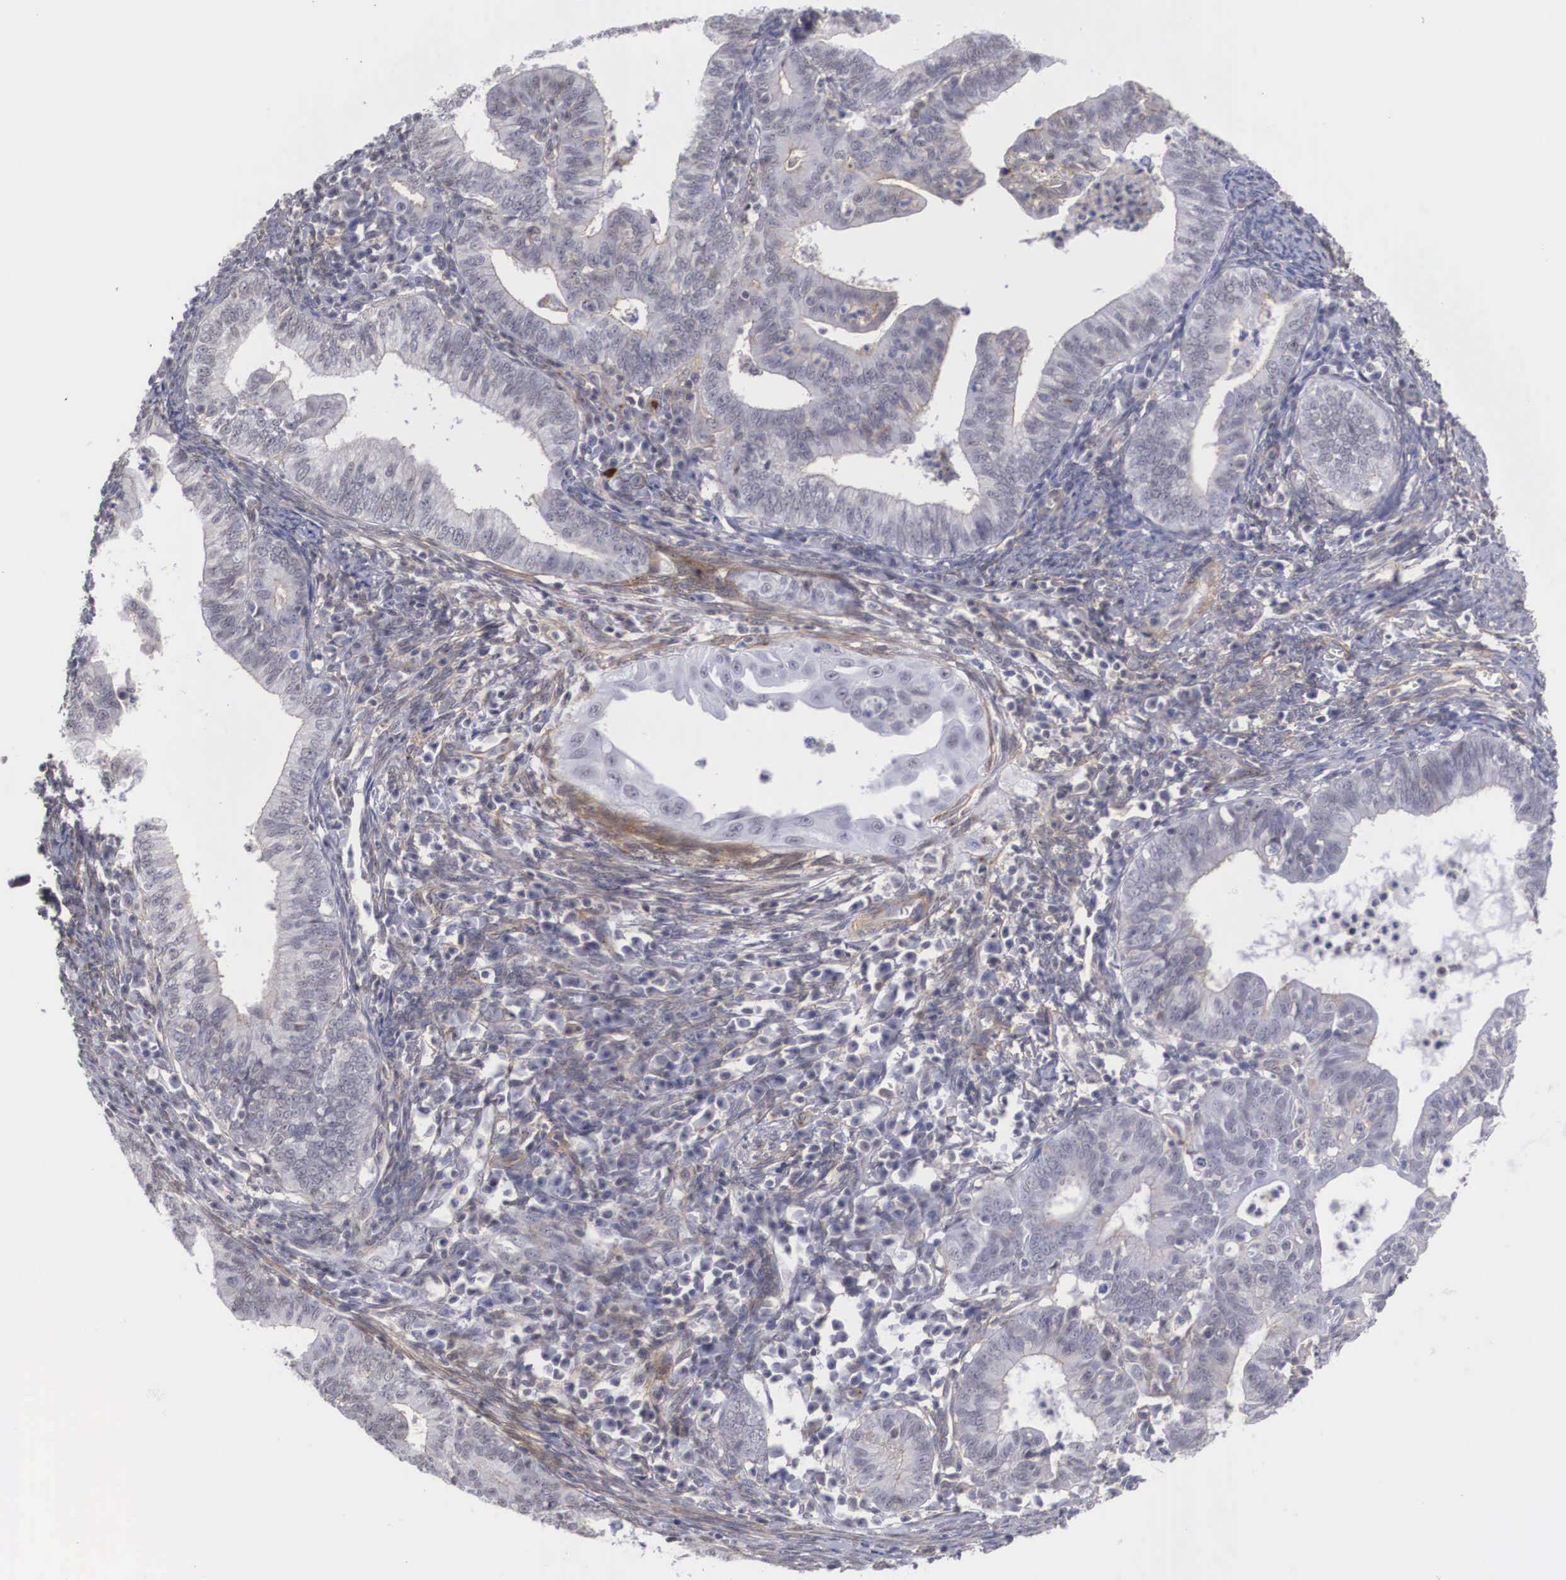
{"staining": {"intensity": "negative", "quantity": "none", "location": "none"}, "tissue": "endometrial cancer", "cell_type": "Tumor cells", "image_type": "cancer", "snomed": [{"axis": "morphology", "description": "Adenocarcinoma, NOS"}, {"axis": "topography", "description": "Endometrium"}], "caption": "Adenocarcinoma (endometrial) was stained to show a protein in brown. There is no significant expression in tumor cells. (Brightfield microscopy of DAB immunohistochemistry at high magnification).", "gene": "NR4A2", "patient": {"sex": "female", "age": 66}}